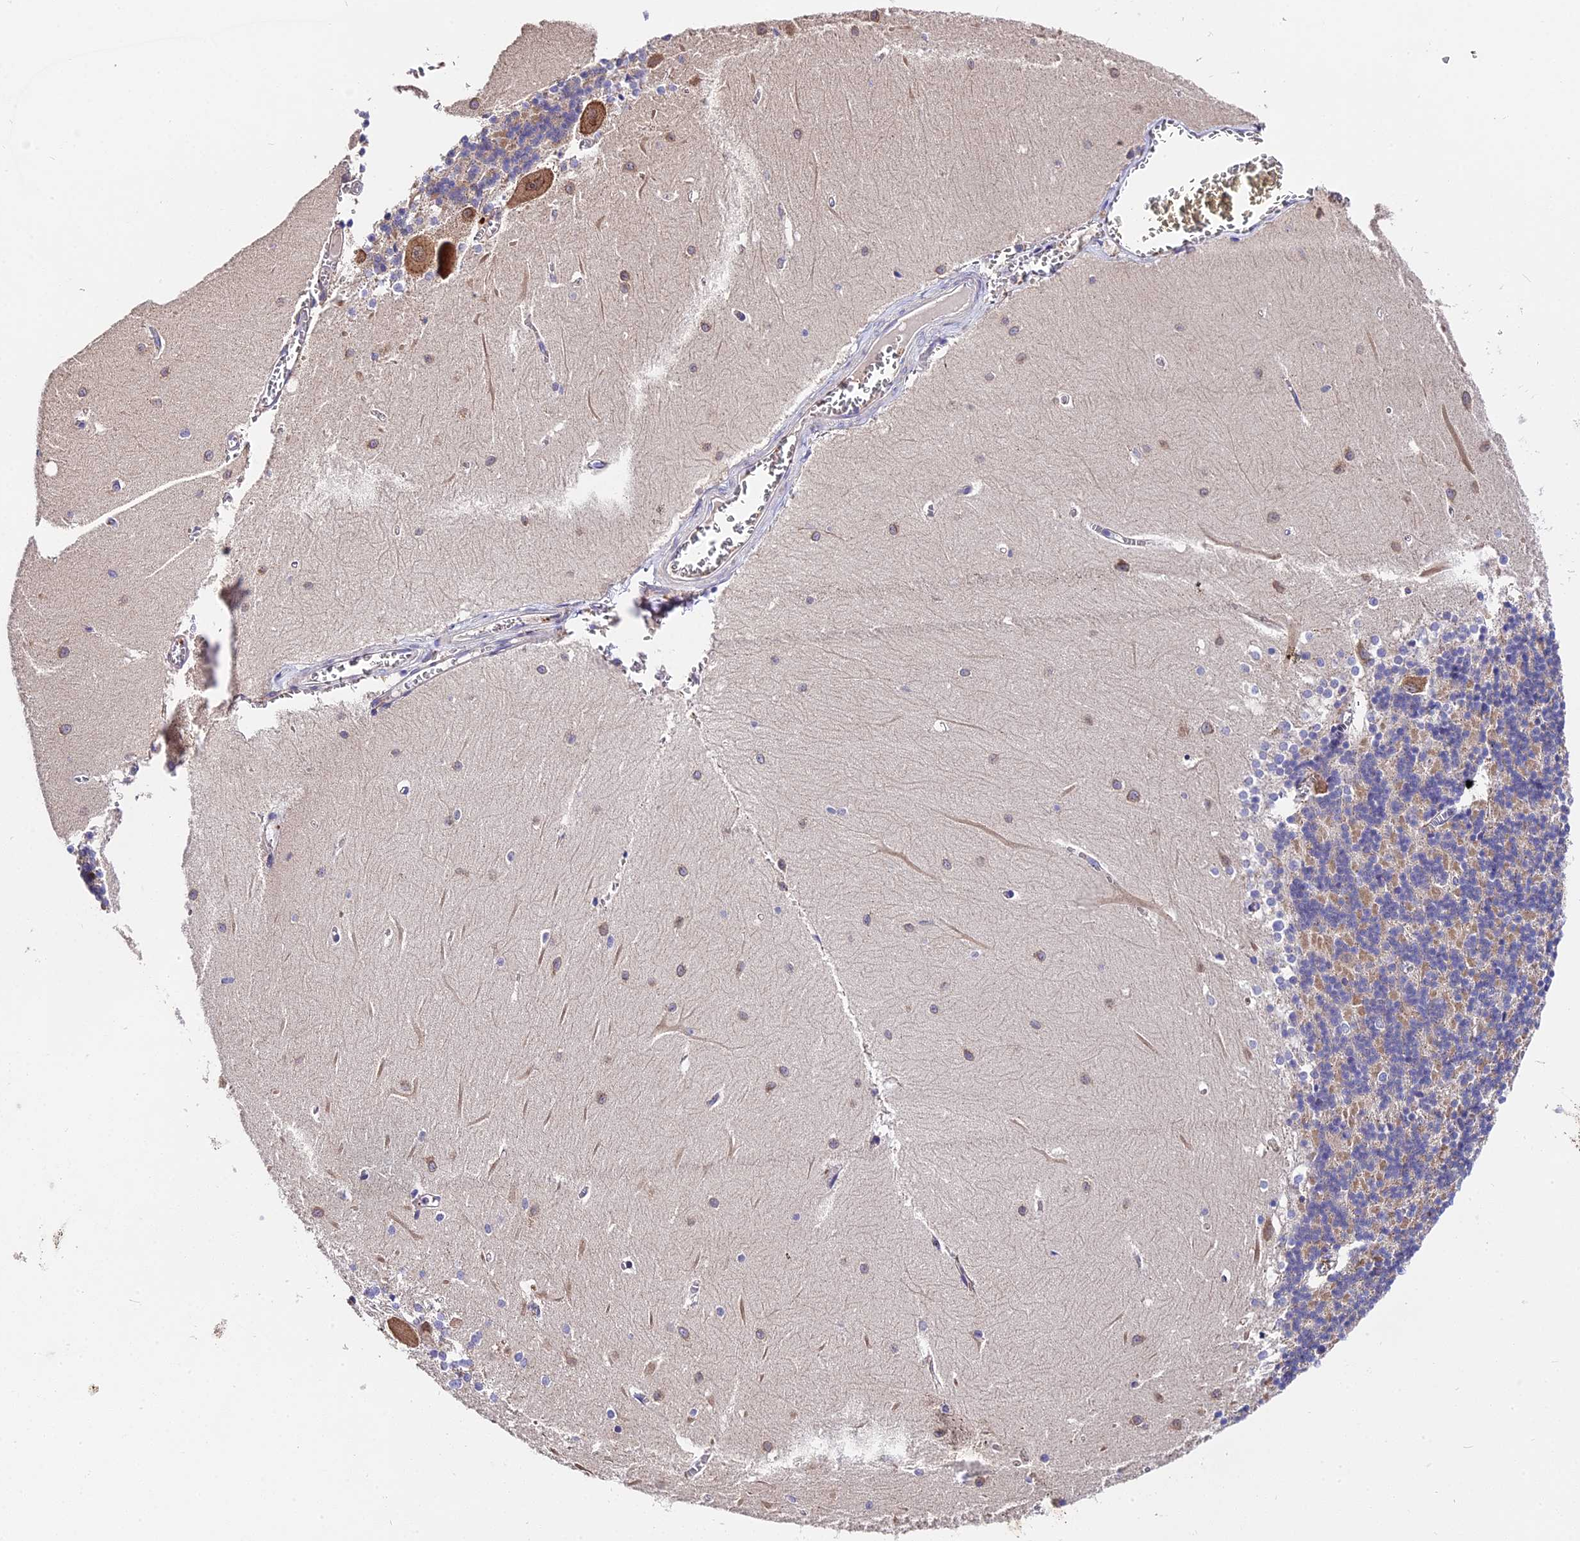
{"staining": {"intensity": "weak", "quantity": ">75%", "location": "cytoplasmic/membranous"}, "tissue": "cerebellum", "cell_type": "Cells in granular layer", "image_type": "normal", "snomed": [{"axis": "morphology", "description": "Normal tissue, NOS"}, {"axis": "topography", "description": "Cerebellum"}], "caption": "Immunohistochemistry (IHC) micrograph of normal cerebellum: human cerebellum stained using IHC demonstrates low levels of weak protein expression localized specifically in the cytoplasmic/membranous of cells in granular layer, appearing as a cytoplasmic/membranous brown color.", "gene": "TRMT1", "patient": {"sex": "male", "age": 37}}